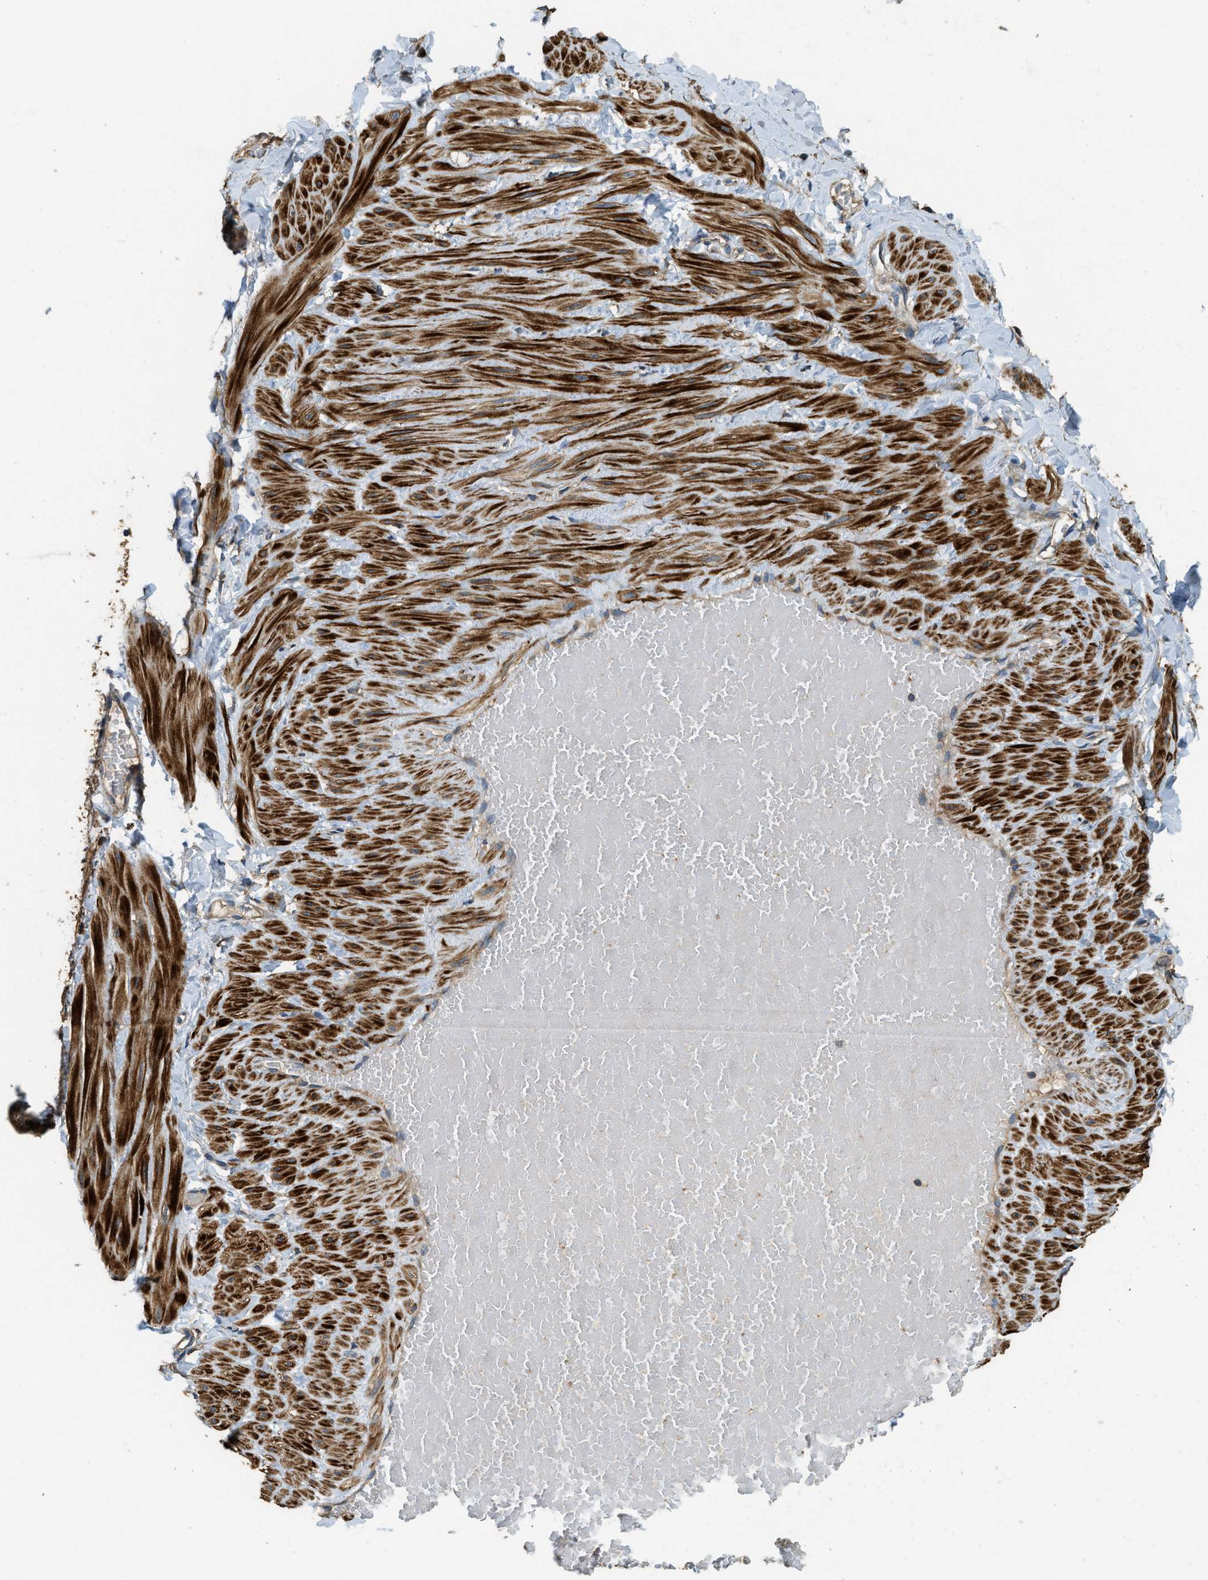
{"staining": {"intensity": "strong", "quantity": ">75%", "location": "cytoplasmic/membranous"}, "tissue": "adipose tissue", "cell_type": "Adipocytes", "image_type": "normal", "snomed": [{"axis": "morphology", "description": "Normal tissue, NOS"}, {"axis": "topography", "description": "Adipose tissue"}, {"axis": "topography", "description": "Vascular tissue"}, {"axis": "topography", "description": "Peripheral nerve tissue"}], "caption": "Immunohistochemical staining of normal adipose tissue shows >75% levels of strong cytoplasmic/membranous protein expression in about >75% of adipocytes.", "gene": "ERGIC1", "patient": {"sex": "male", "age": 25}}